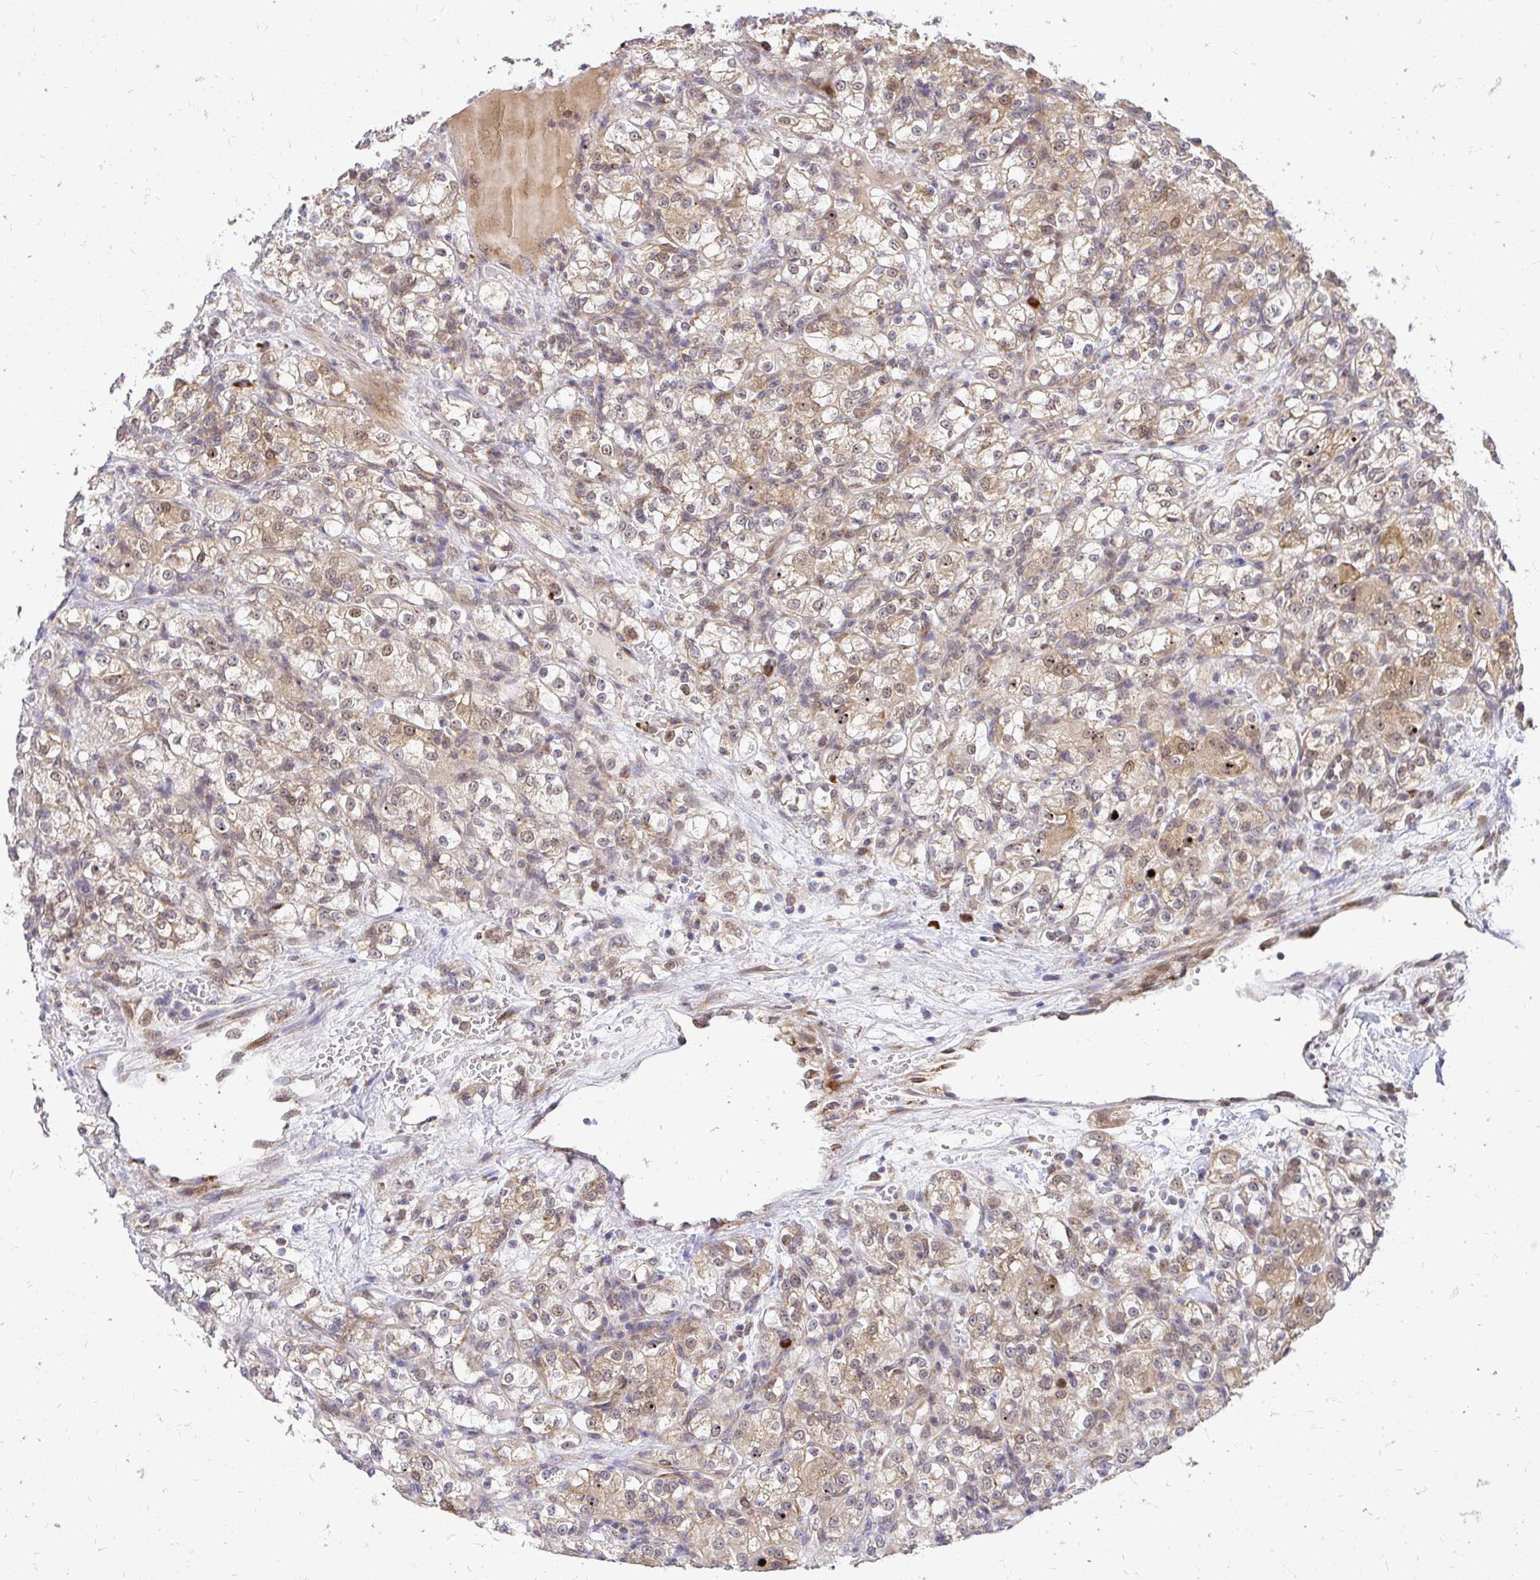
{"staining": {"intensity": "weak", "quantity": "25%-75%", "location": "cytoplasmic/membranous"}, "tissue": "renal cancer", "cell_type": "Tumor cells", "image_type": "cancer", "snomed": [{"axis": "morphology", "description": "Normal tissue, NOS"}, {"axis": "morphology", "description": "Adenocarcinoma, NOS"}, {"axis": "topography", "description": "Kidney"}], "caption": "The histopathology image displays staining of renal adenocarcinoma, revealing weak cytoplasmic/membranous protein expression (brown color) within tumor cells.", "gene": "NAALAD2", "patient": {"sex": "male", "age": 61}}